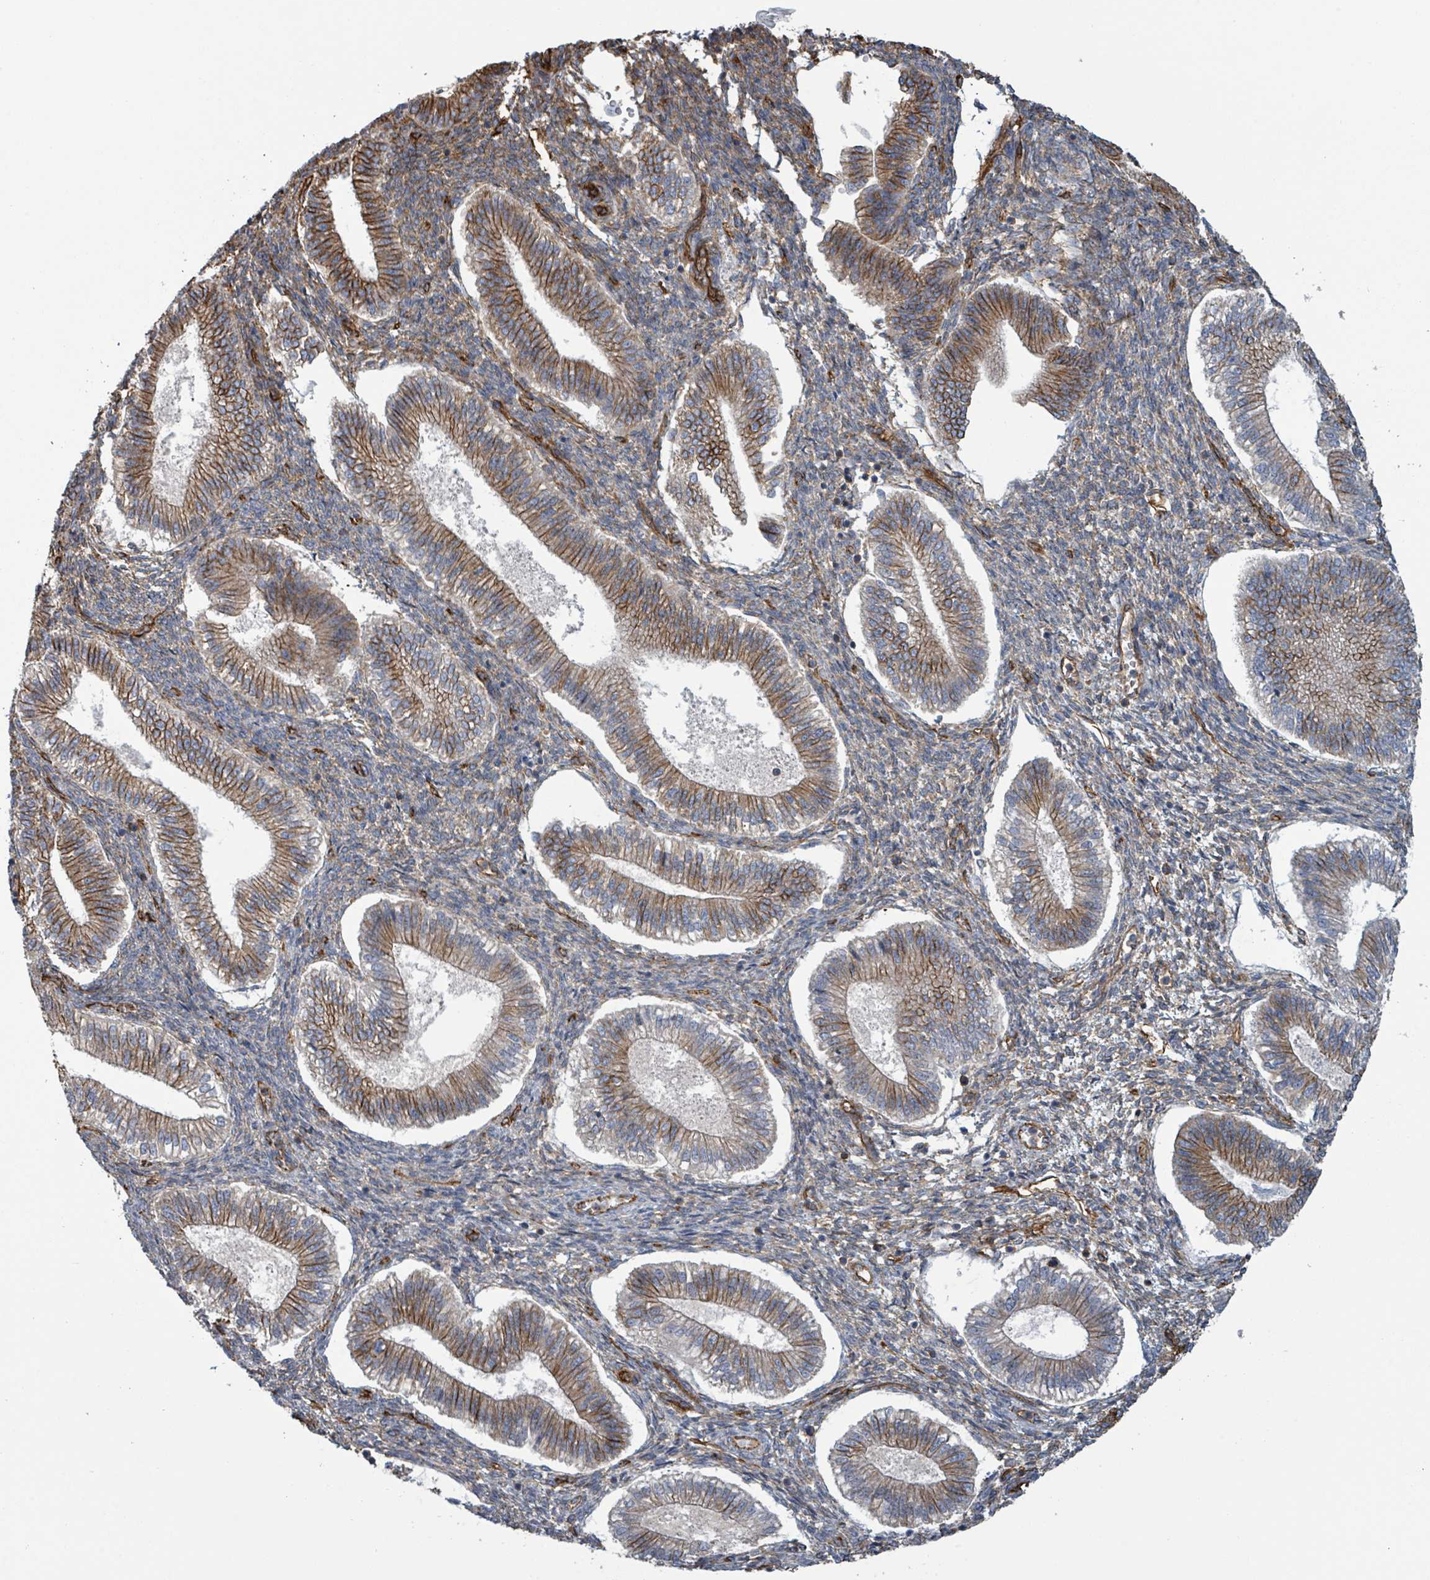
{"staining": {"intensity": "weak", "quantity": "25%-75%", "location": "cytoplasmic/membranous"}, "tissue": "endometrium", "cell_type": "Cells in endometrial stroma", "image_type": "normal", "snomed": [{"axis": "morphology", "description": "Normal tissue, NOS"}, {"axis": "topography", "description": "Endometrium"}], "caption": "Immunohistochemical staining of unremarkable endometrium exhibits low levels of weak cytoplasmic/membranous expression in approximately 25%-75% of cells in endometrial stroma.", "gene": "LDOC1", "patient": {"sex": "female", "age": 25}}